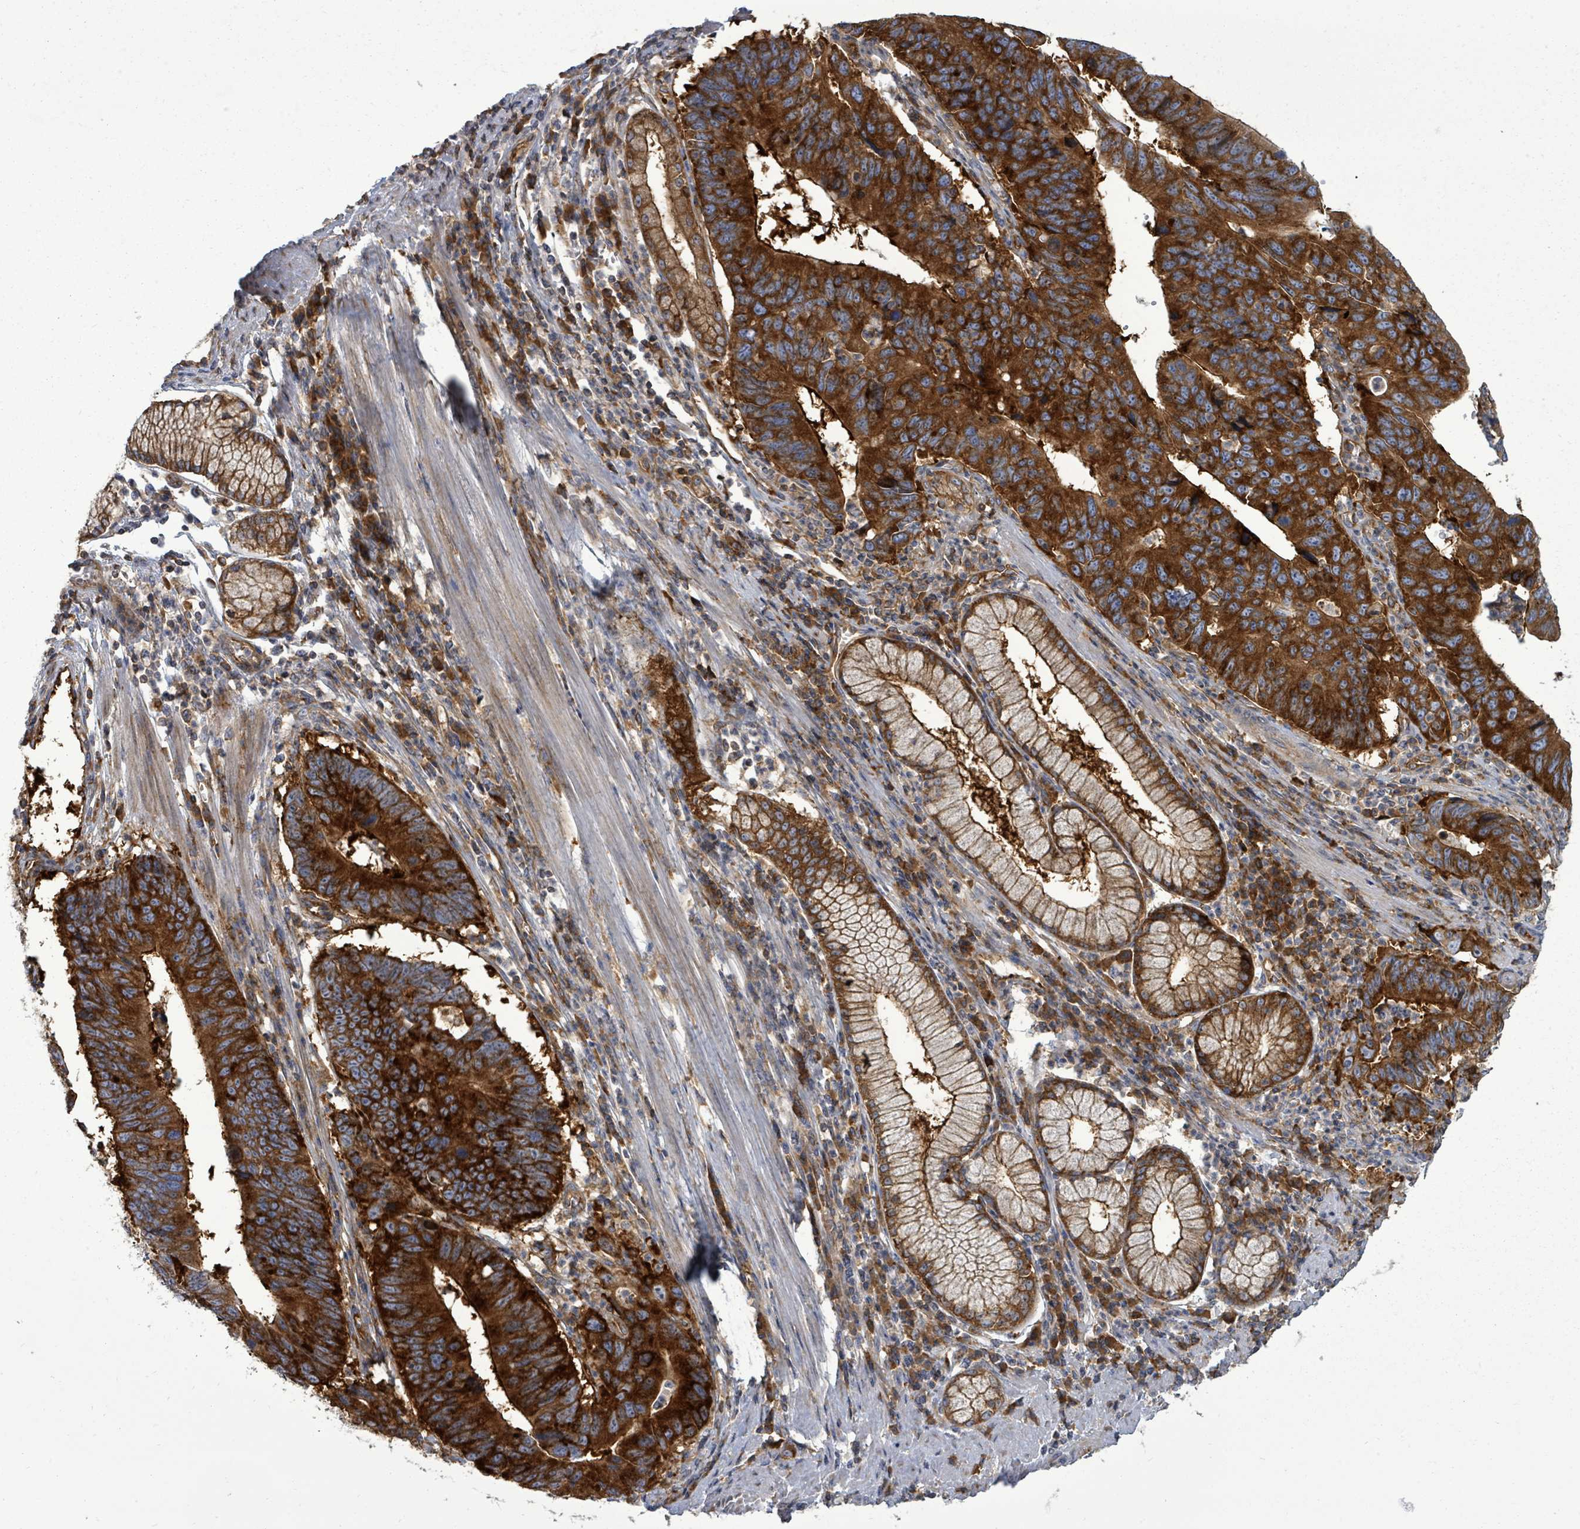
{"staining": {"intensity": "strong", "quantity": ">75%", "location": "cytoplasmic/membranous"}, "tissue": "stomach cancer", "cell_type": "Tumor cells", "image_type": "cancer", "snomed": [{"axis": "morphology", "description": "Adenocarcinoma, NOS"}, {"axis": "topography", "description": "Stomach"}], "caption": "Immunohistochemistry micrograph of human stomach cancer stained for a protein (brown), which shows high levels of strong cytoplasmic/membranous positivity in about >75% of tumor cells.", "gene": "EIF3C", "patient": {"sex": "male", "age": 59}}